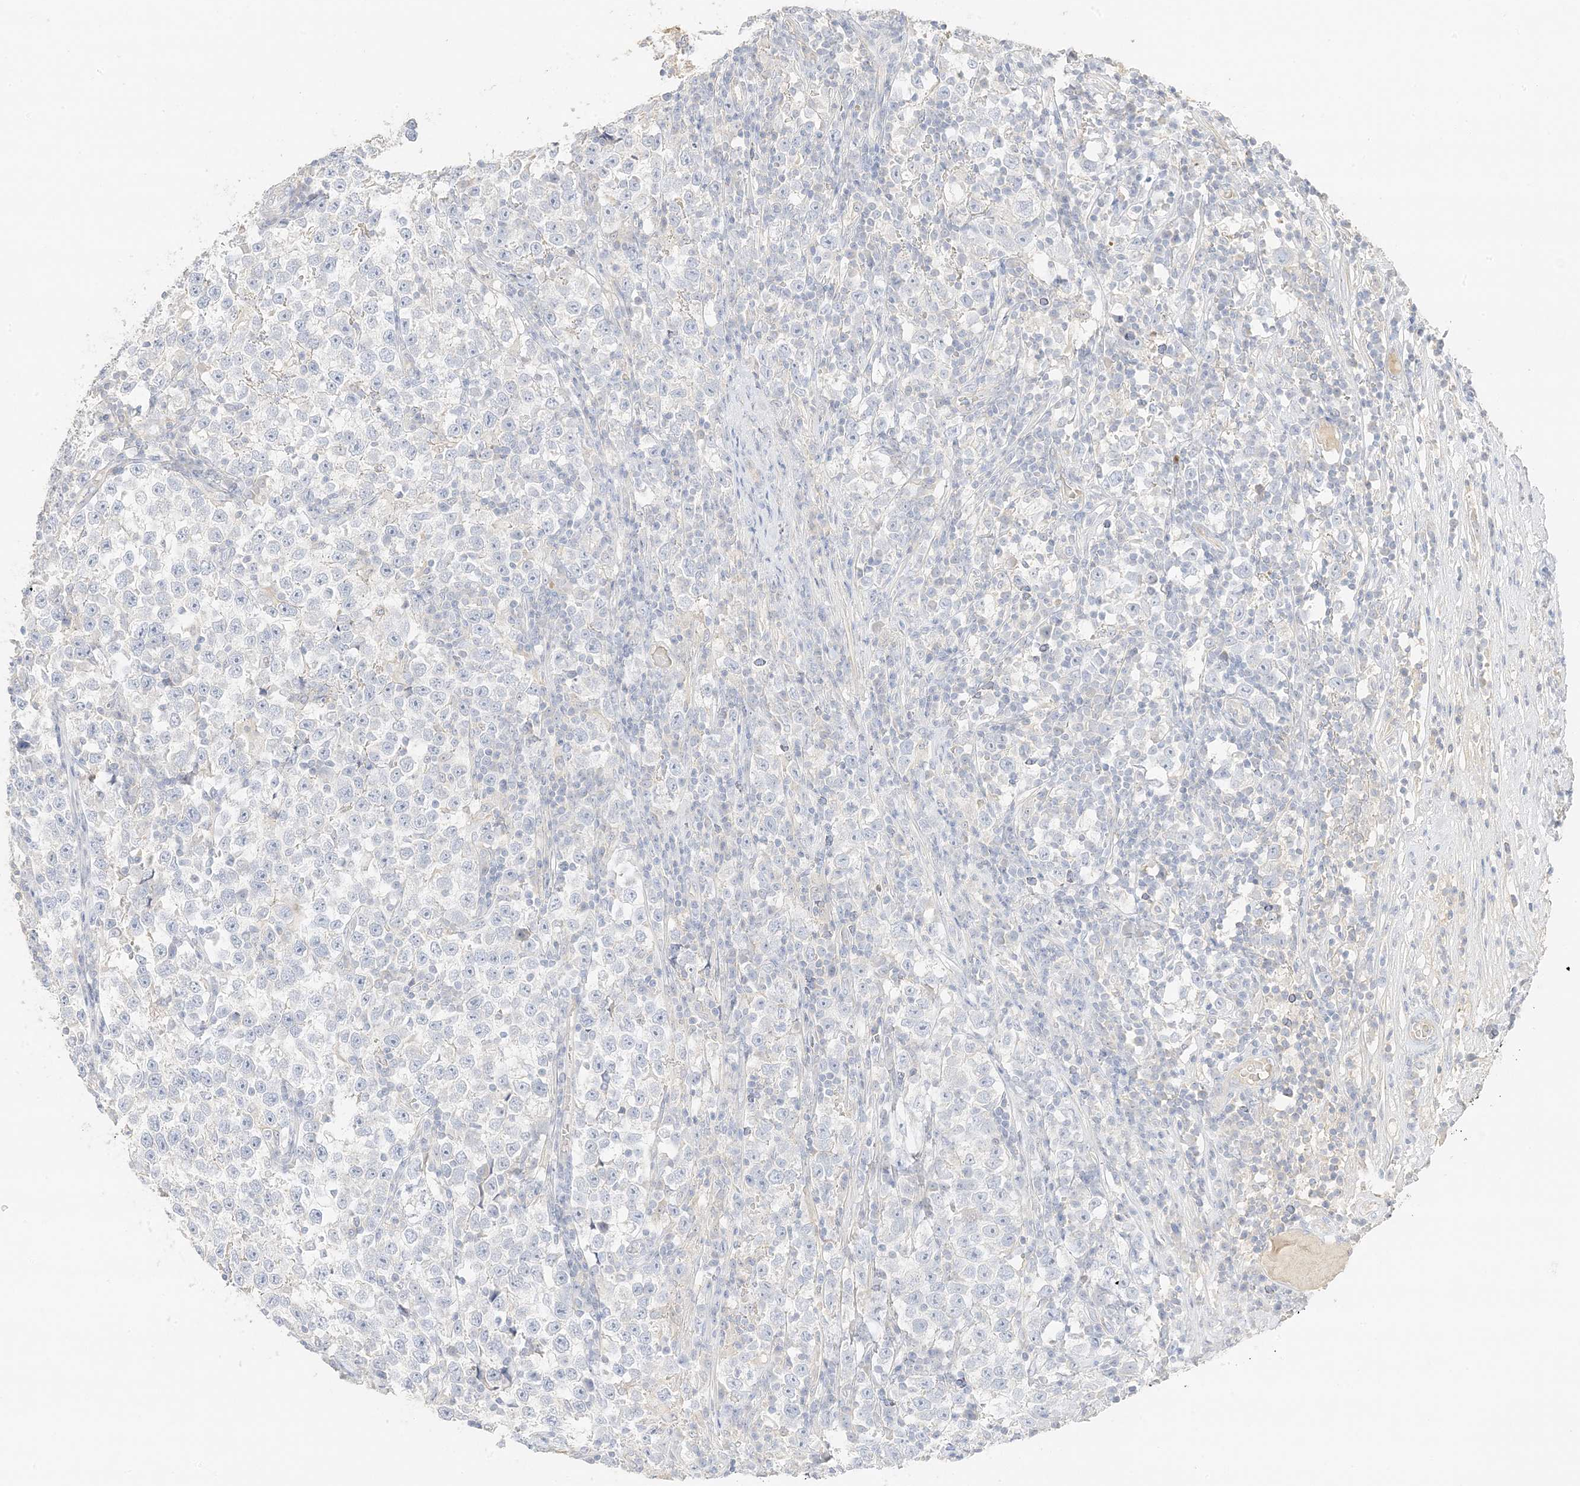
{"staining": {"intensity": "negative", "quantity": "none", "location": "none"}, "tissue": "testis cancer", "cell_type": "Tumor cells", "image_type": "cancer", "snomed": [{"axis": "morphology", "description": "Normal tissue, NOS"}, {"axis": "morphology", "description": "Seminoma, NOS"}, {"axis": "topography", "description": "Testis"}], "caption": "High power microscopy photomicrograph of an immunohistochemistry (IHC) photomicrograph of testis cancer, revealing no significant staining in tumor cells.", "gene": "ZBTB41", "patient": {"sex": "male", "age": 43}}